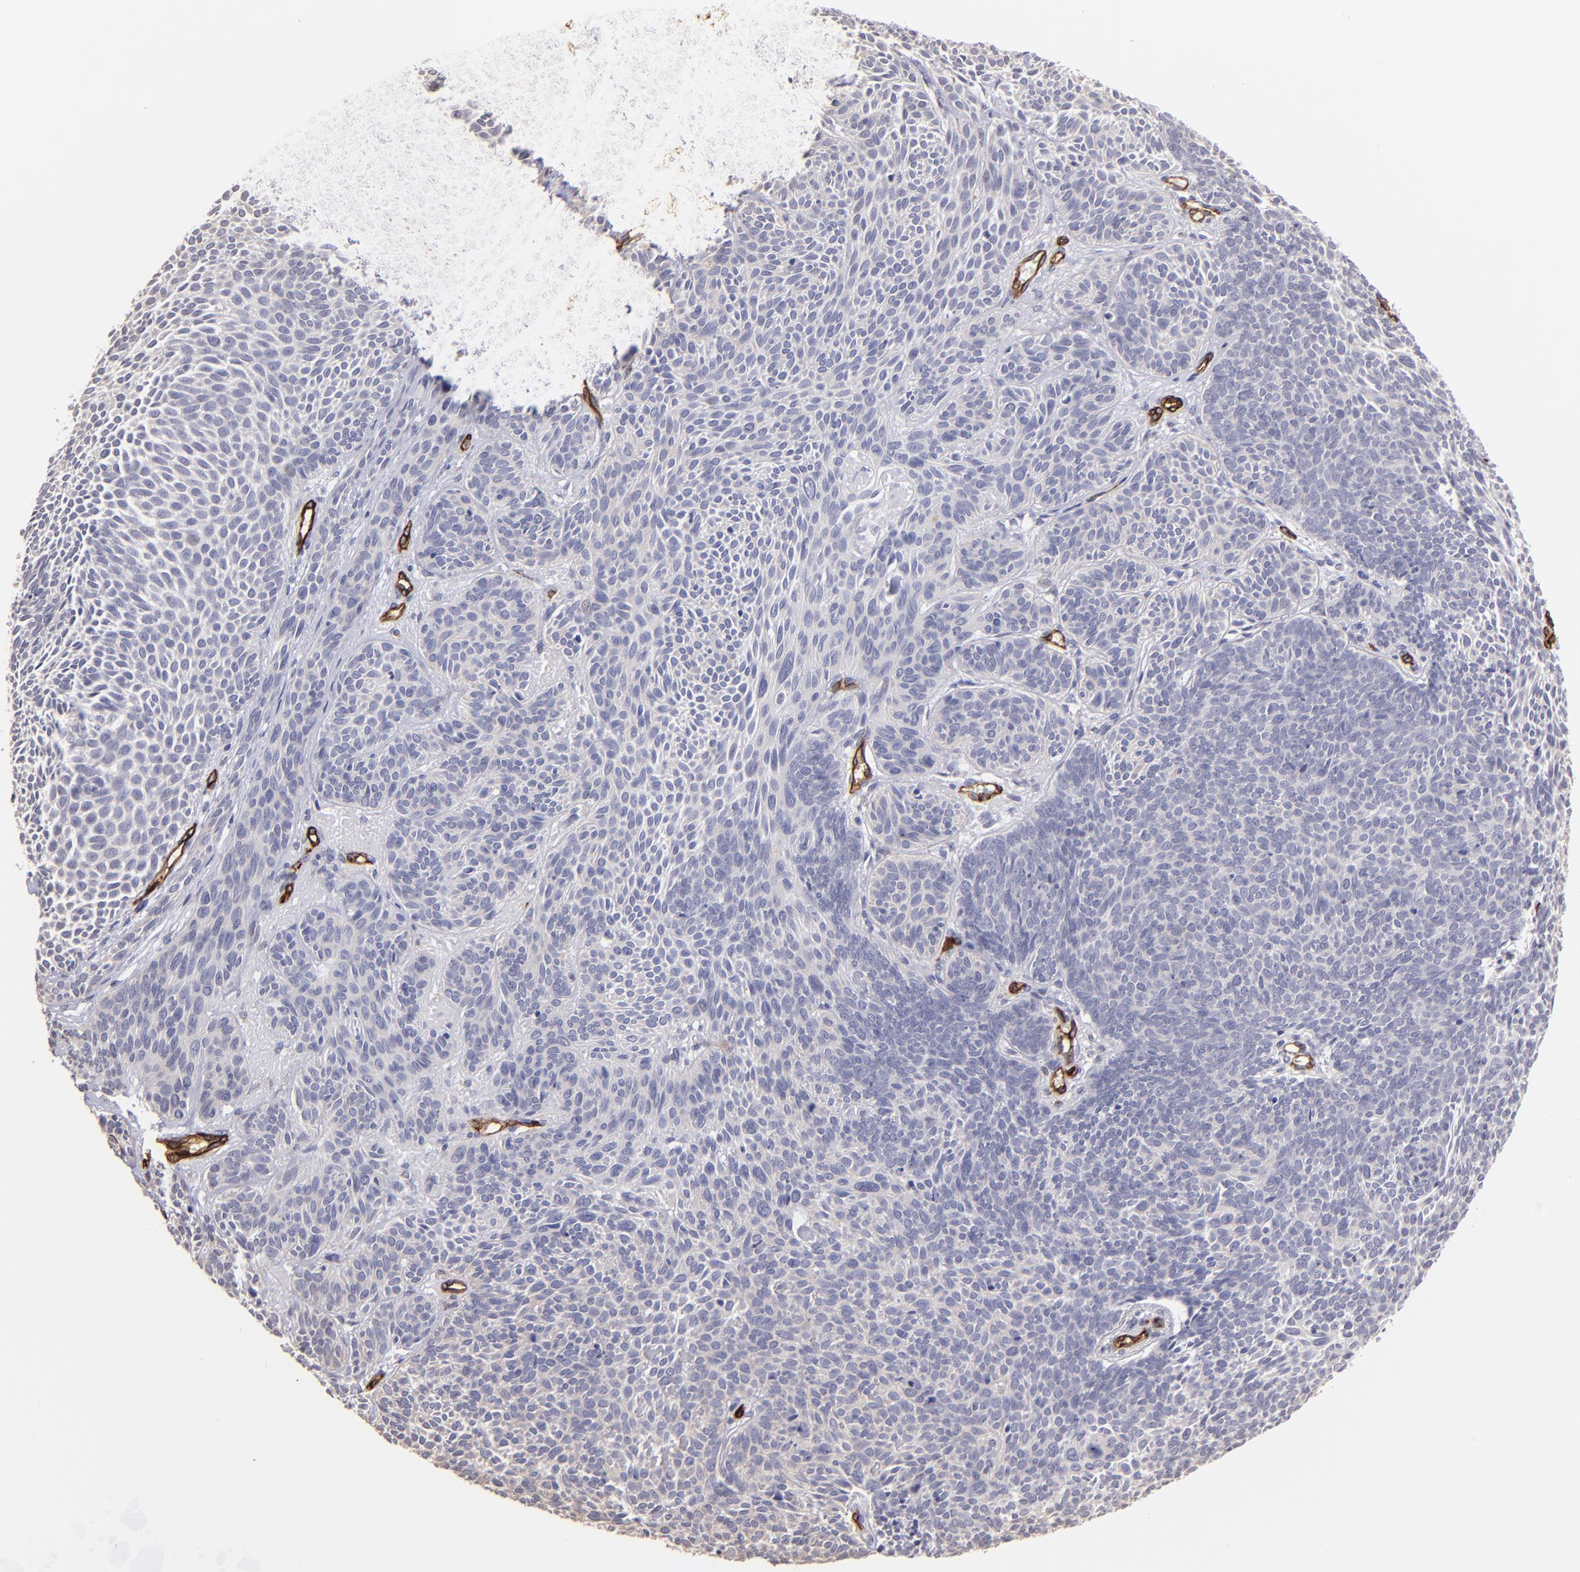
{"staining": {"intensity": "negative", "quantity": "none", "location": "none"}, "tissue": "skin cancer", "cell_type": "Tumor cells", "image_type": "cancer", "snomed": [{"axis": "morphology", "description": "Basal cell carcinoma"}, {"axis": "topography", "description": "Skin"}], "caption": "An image of human skin basal cell carcinoma is negative for staining in tumor cells.", "gene": "DYSF", "patient": {"sex": "male", "age": 84}}